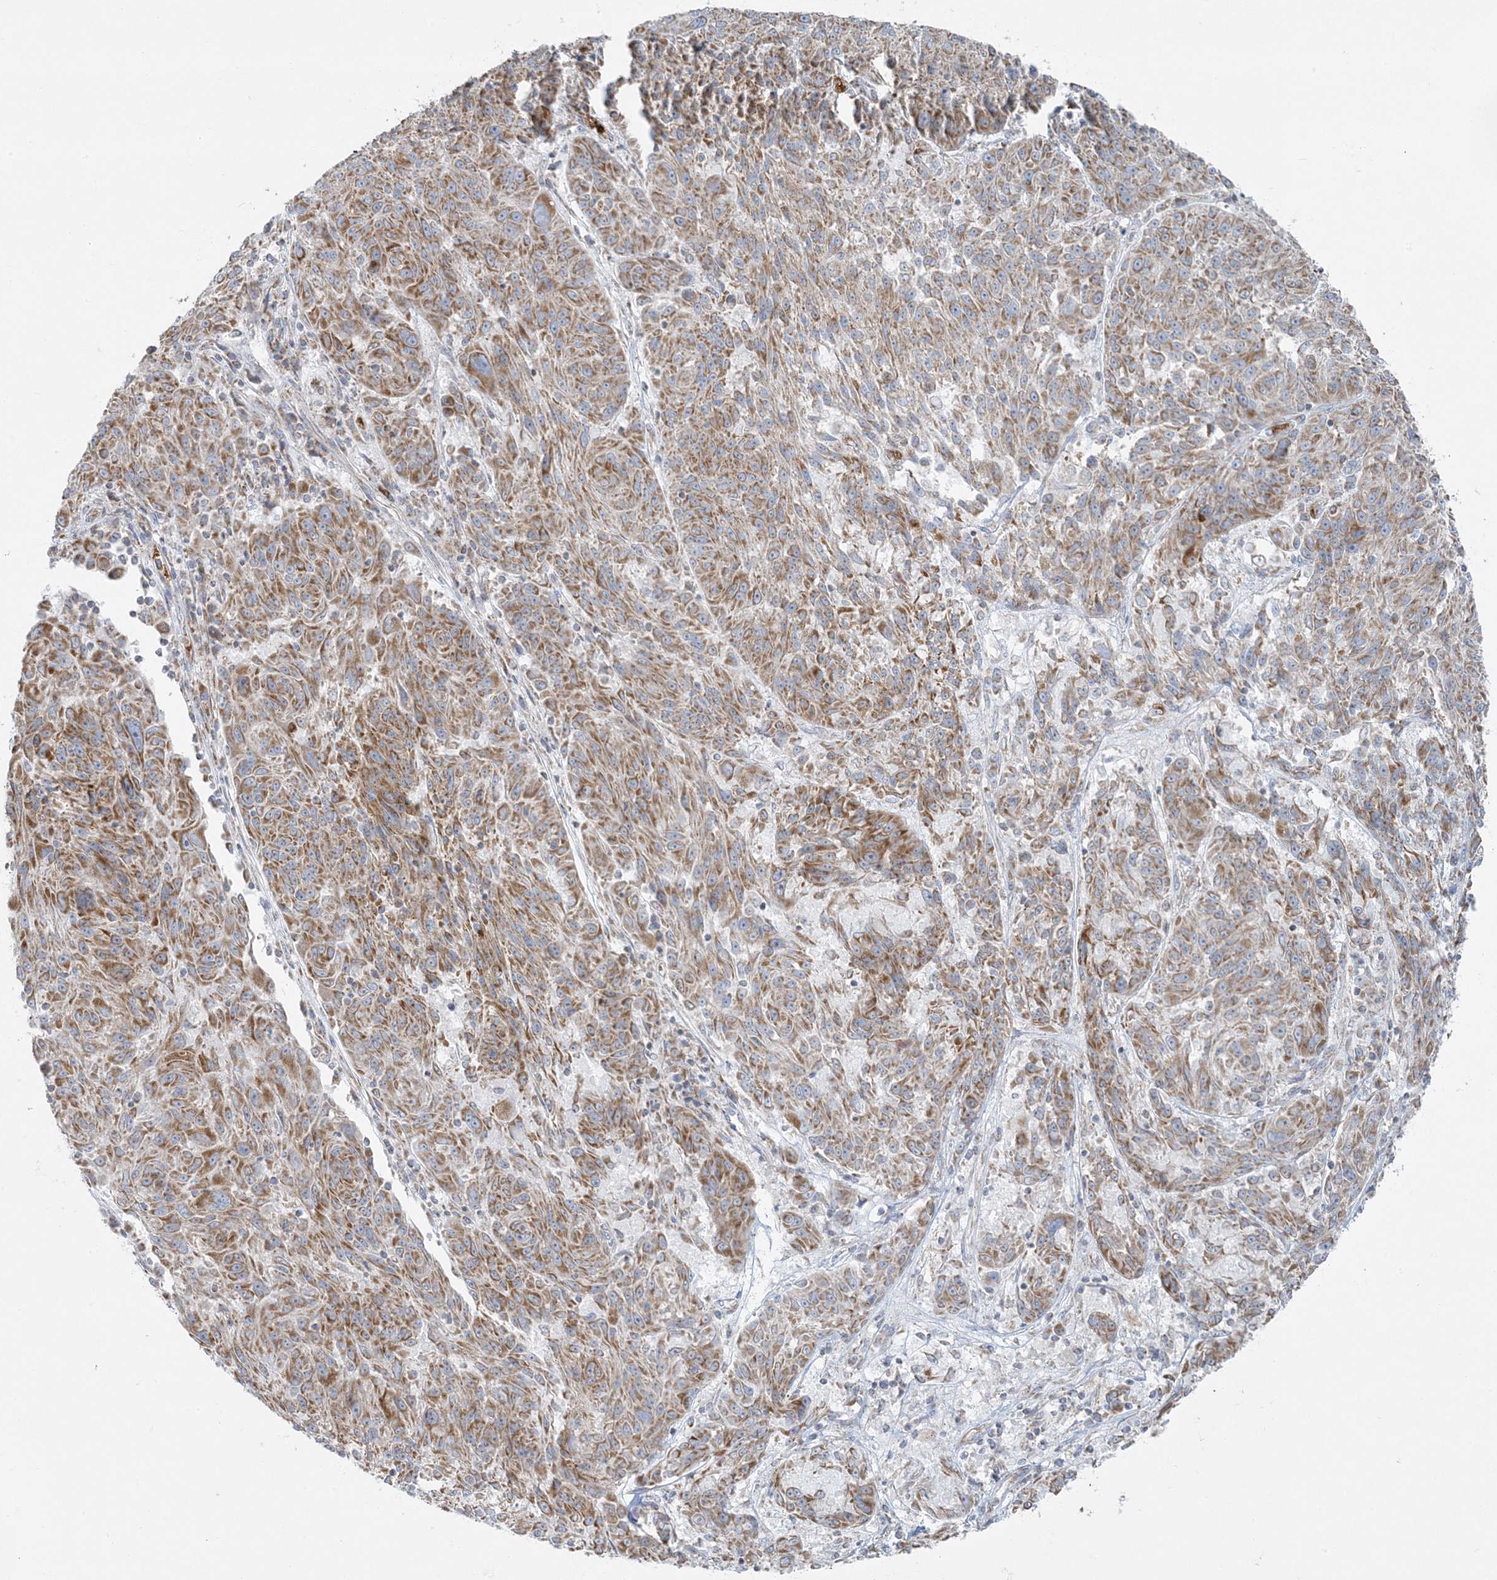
{"staining": {"intensity": "moderate", "quantity": ">75%", "location": "cytoplasmic/membranous"}, "tissue": "melanoma", "cell_type": "Tumor cells", "image_type": "cancer", "snomed": [{"axis": "morphology", "description": "Malignant melanoma, NOS"}, {"axis": "topography", "description": "Skin"}], "caption": "A medium amount of moderate cytoplasmic/membranous expression is present in approximately >75% of tumor cells in melanoma tissue.", "gene": "PIK3R4", "patient": {"sex": "male", "age": 53}}